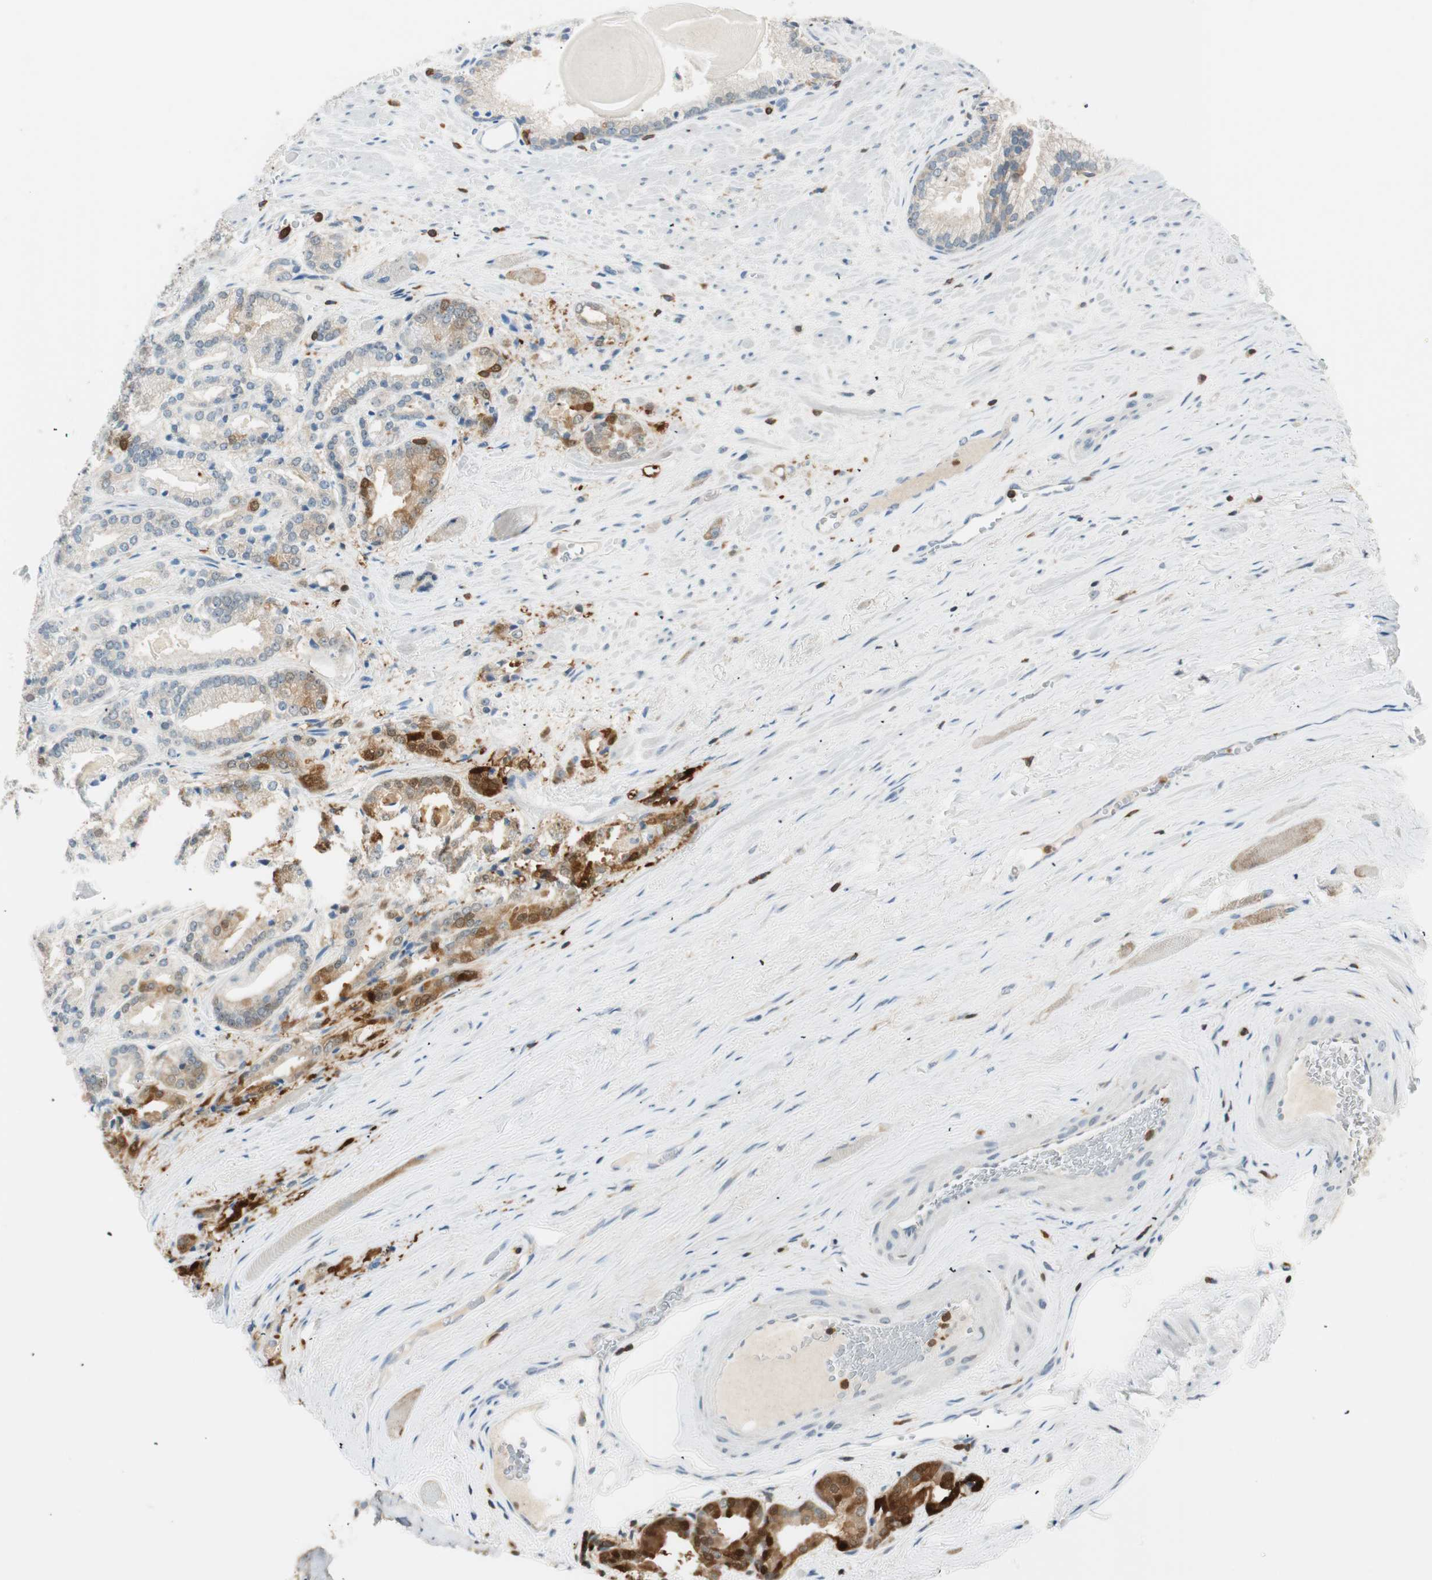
{"staining": {"intensity": "strong", "quantity": "25%-75%", "location": "cytoplasmic/membranous"}, "tissue": "prostate cancer", "cell_type": "Tumor cells", "image_type": "cancer", "snomed": [{"axis": "morphology", "description": "Adenocarcinoma, Low grade"}, {"axis": "topography", "description": "Prostate"}], "caption": "The immunohistochemical stain labels strong cytoplasmic/membranous positivity in tumor cells of low-grade adenocarcinoma (prostate) tissue.", "gene": "HPGD", "patient": {"sex": "male", "age": 59}}